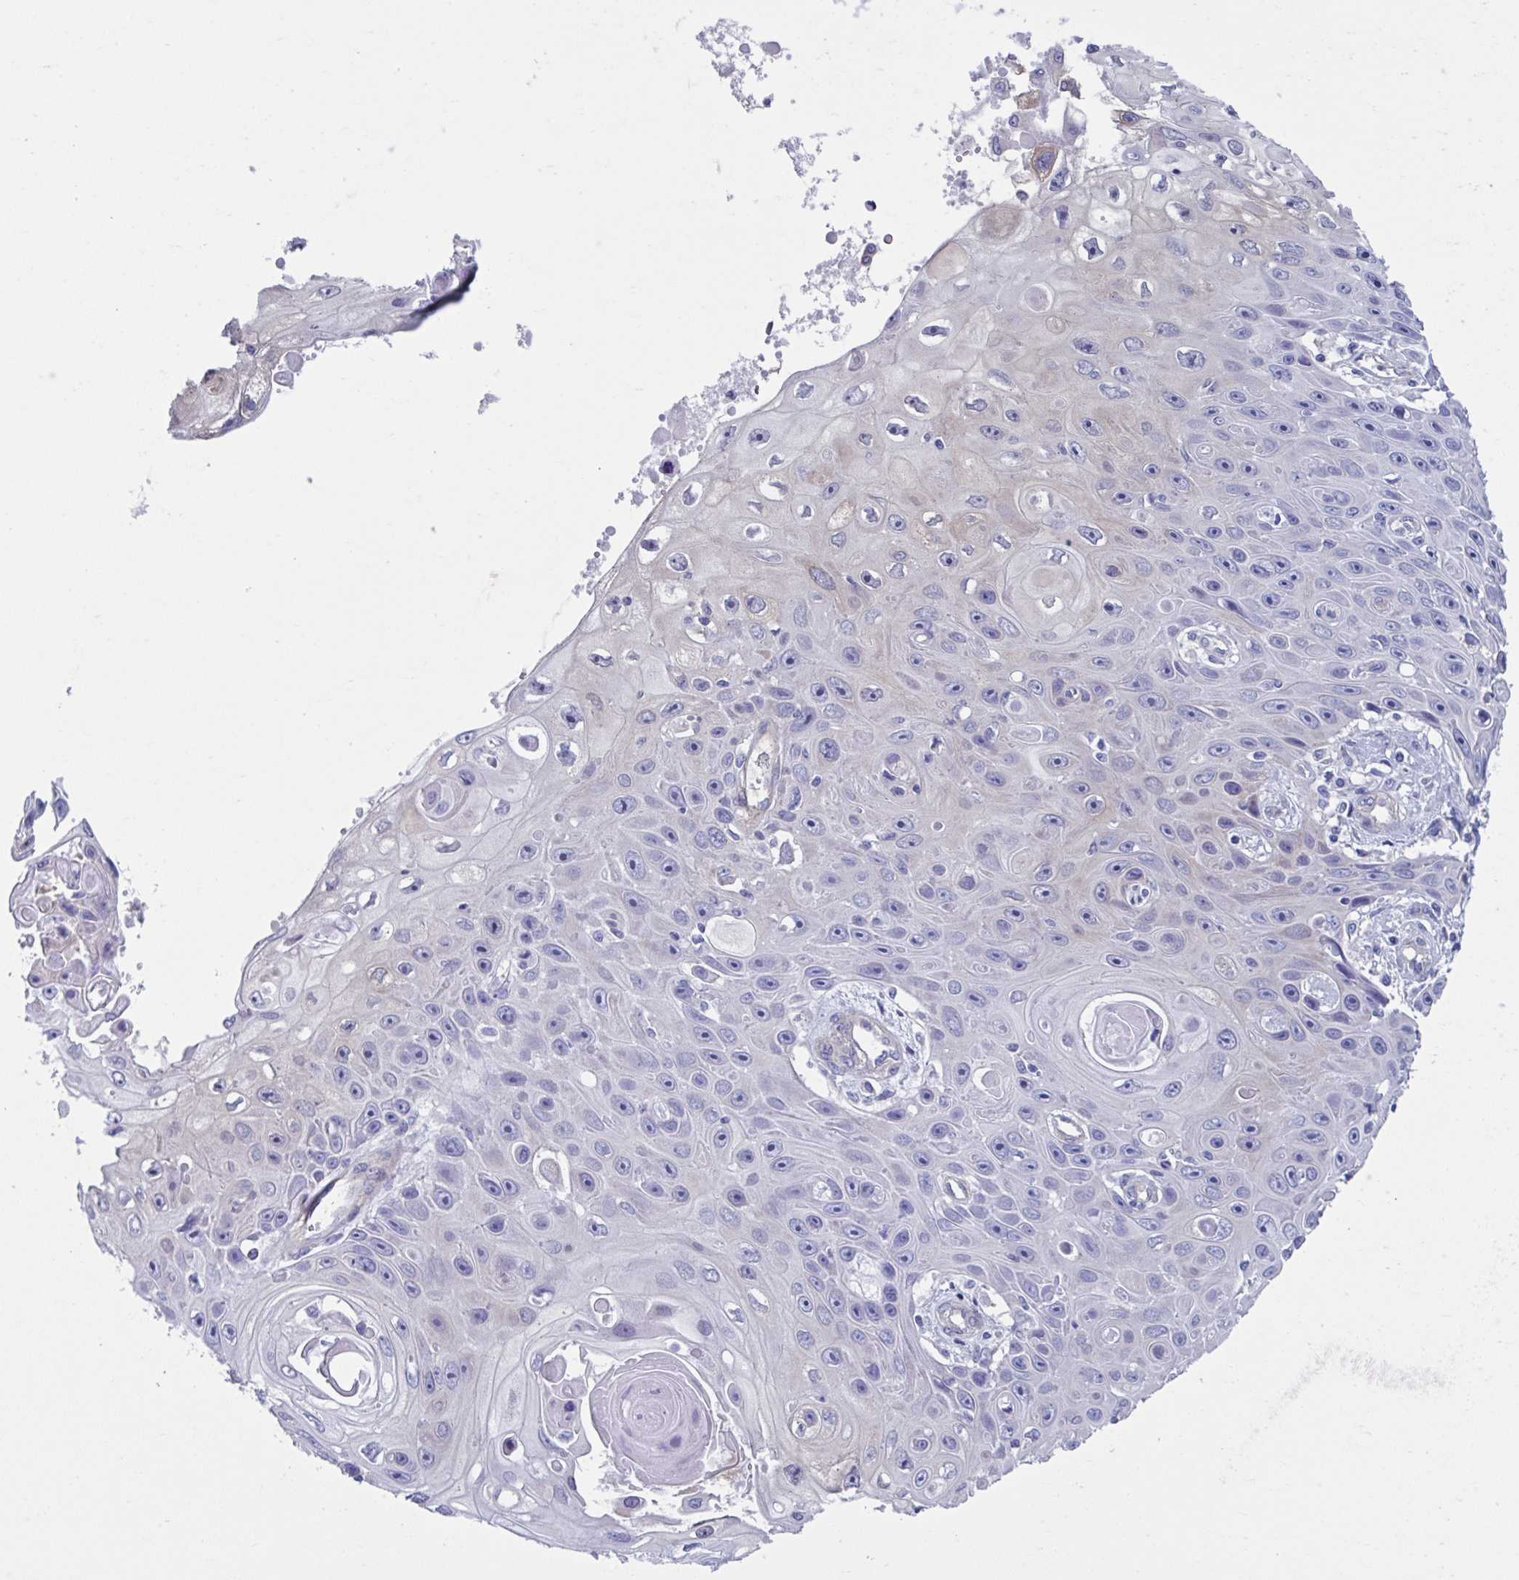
{"staining": {"intensity": "negative", "quantity": "none", "location": "none"}, "tissue": "skin cancer", "cell_type": "Tumor cells", "image_type": "cancer", "snomed": [{"axis": "morphology", "description": "Squamous cell carcinoma, NOS"}, {"axis": "topography", "description": "Skin"}], "caption": "The image exhibits no significant expression in tumor cells of skin squamous cell carcinoma.", "gene": "LPIN3", "patient": {"sex": "male", "age": 82}}